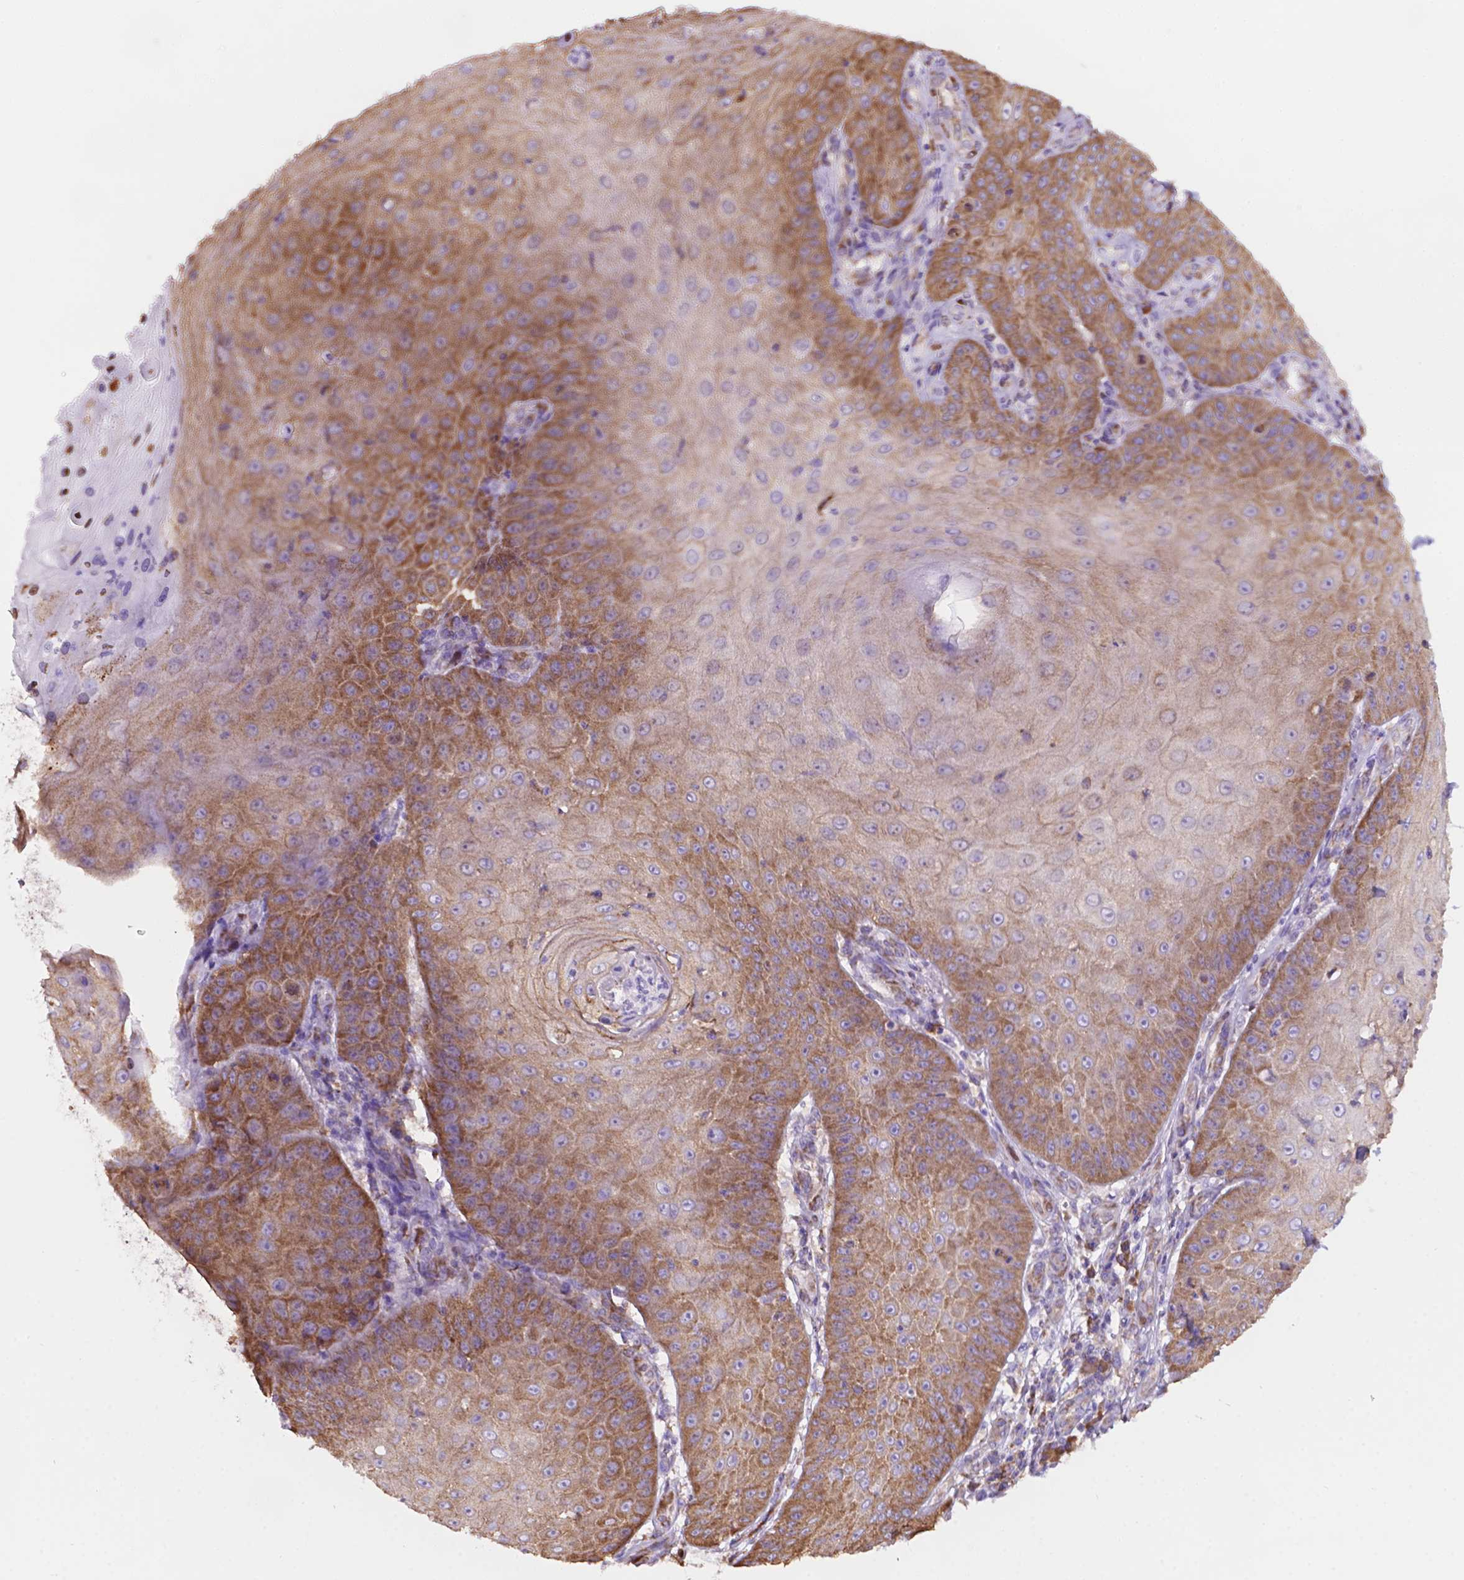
{"staining": {"intensity": "moderate", "quantity": "25%-75%", "location": "cytoplasmic/membranous"}, "tissue": "skin cancer", "cell_type": "Tumor cells", "image_type": "cancer", "snomed": [{"axis": "morphology", "description": "Squamous cell carcinoma, NOS"}, {"axis": "topography", "description": "Skin"}], "caption": "Immunohistochemical staining of human skin cancer exhibits medium levels of moderate cytoplasmic/membranous positivity in approximately 25%-75% of tumor cells. (DAB (3,3'-diaminobenzidine) = brown stain, brightfield microscopy at high magnification).", "gene": "RPL29", "patient": {"sex": "male", "age": 70}}